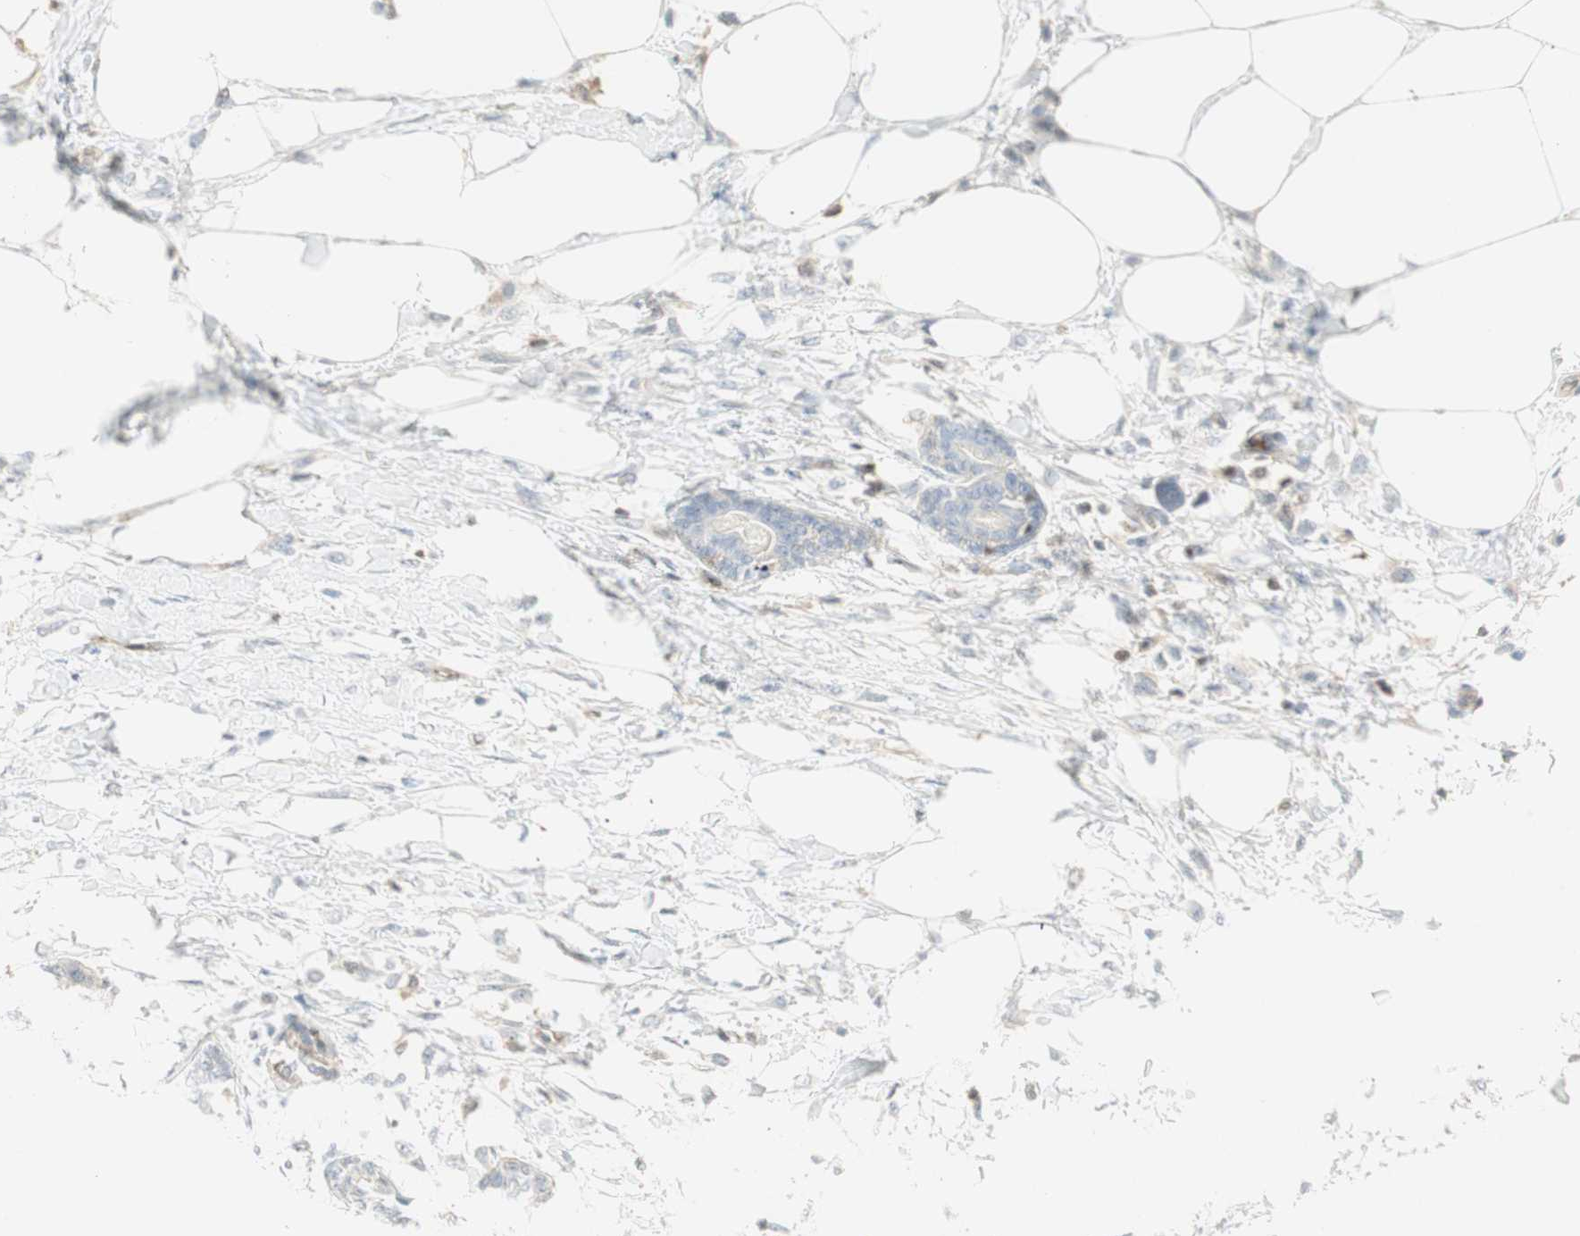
{"staining": {"intensity": "negative", "quantity": "none", "location": "none"}, "tissue": "breast cancer", "cell_type": "Tumor cells", "image_type": "cancer", "snomed": [{"axis": "morphology", "description": "Lobular carcinoma, in situ"}, {"axis": "morphology", "description": "Lobular carcinoma"}, {"axis": "topography", "description": "Breast"}], "caption": "This is an immunohistochemistry histopathology image of human breast cancer (lobular carcinoma). There is no expression in tumor cells.", "gene": "PPP1CA", "patient": {"sex": "female", "age": 41}}